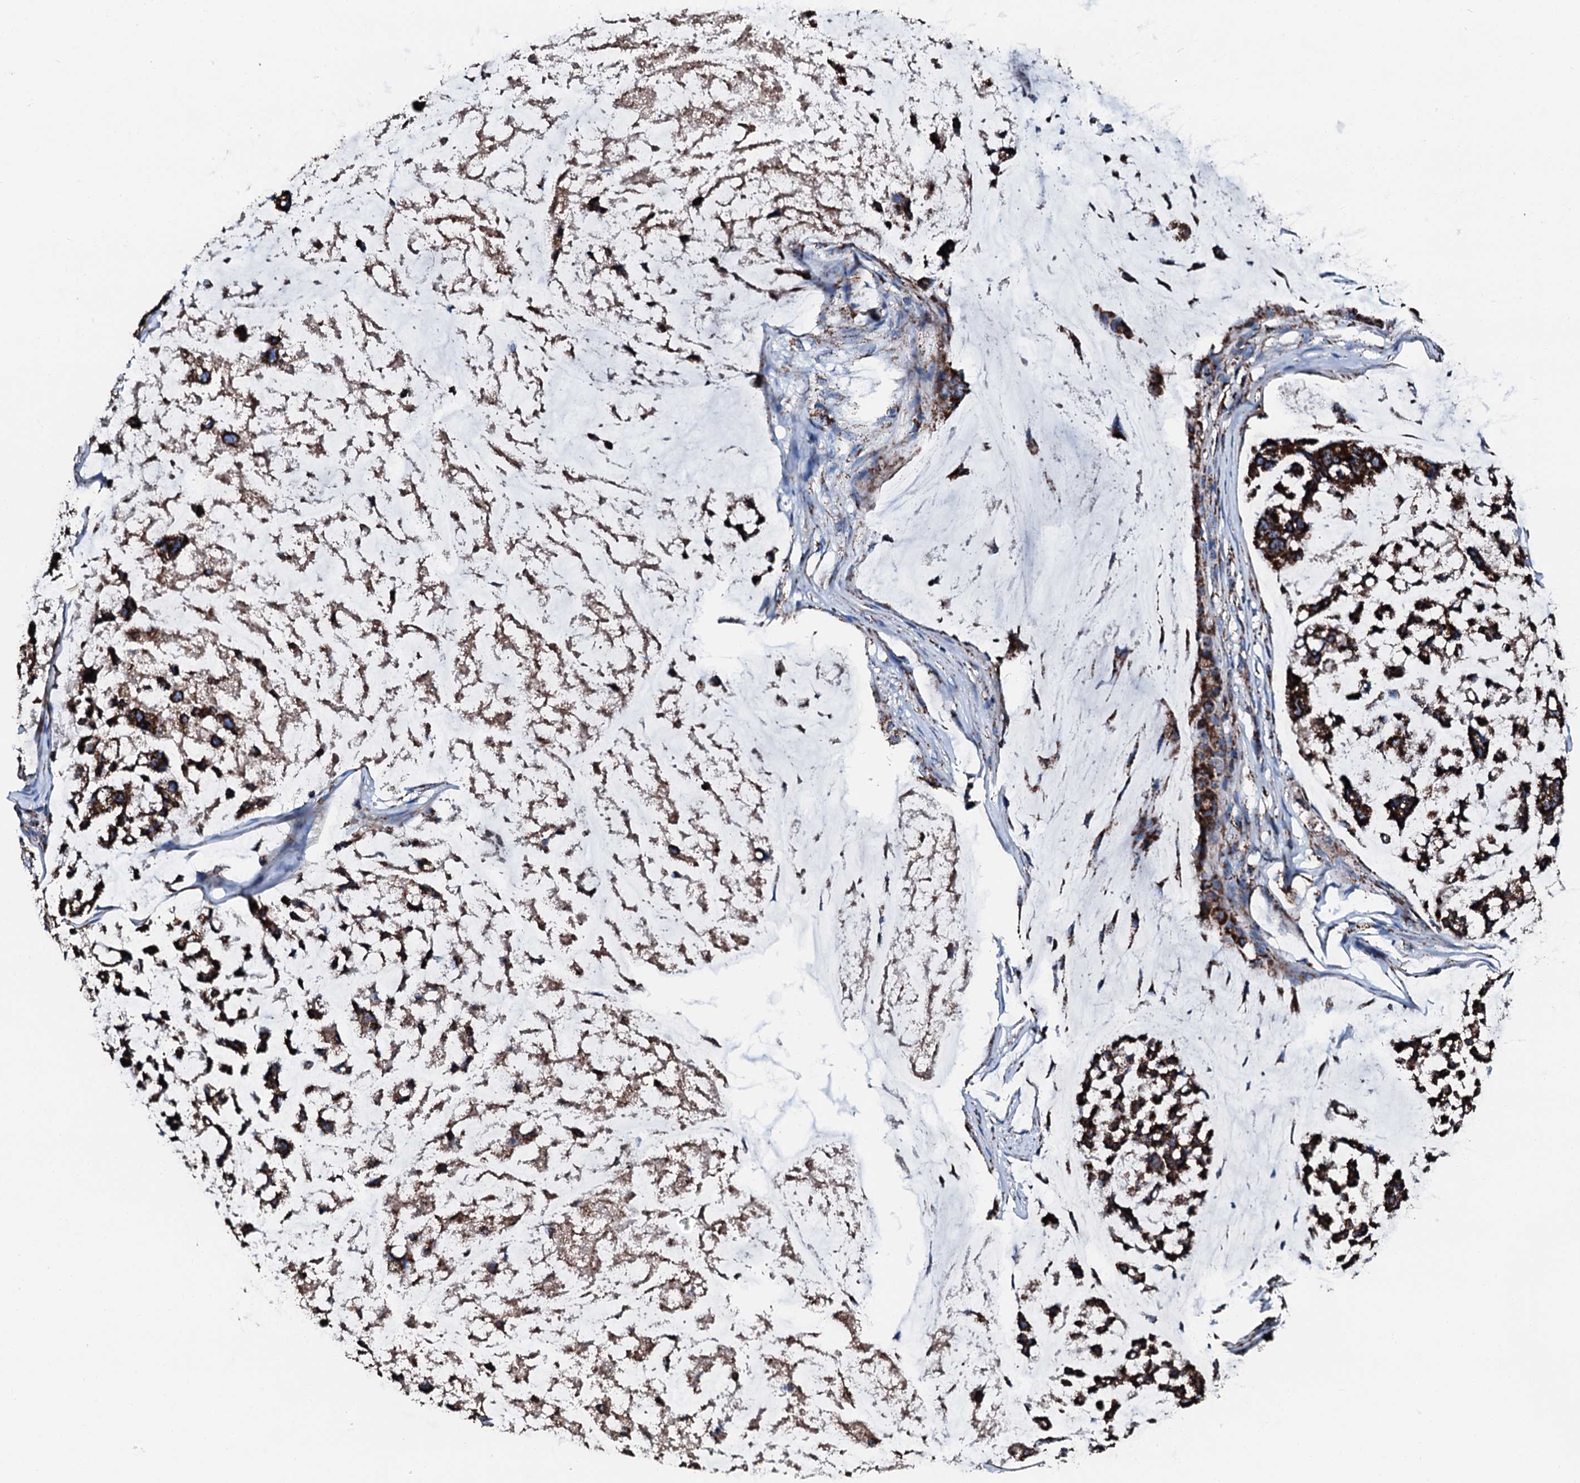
{"staining": {"intensity": "strong", "quantity": ">75%", "location": "cytoplasmic/membranous"}, "tissue": "stomach cancer", "cell_type": "Tumor cells", "image_type": "cancer", "snomed": [{"axis": "morphology", "description": "Adenocarcinoma, NOS"}, {"axis": "topography", "description": "Stomach, lower"}], "caption": "The image shows staining of adenocarcinoma (stomach), revealing strong cytoplasmic/membranous protein positivity (brown color) within tumor cells. The protein is stained brown, and the nuclei are stained in blue (DAB (3,3'-diaminobenzidine) IHC with brightfield microscopy, high magnification).", "gene": "HADH", "patient": {"sex": "male", "age": 67}}